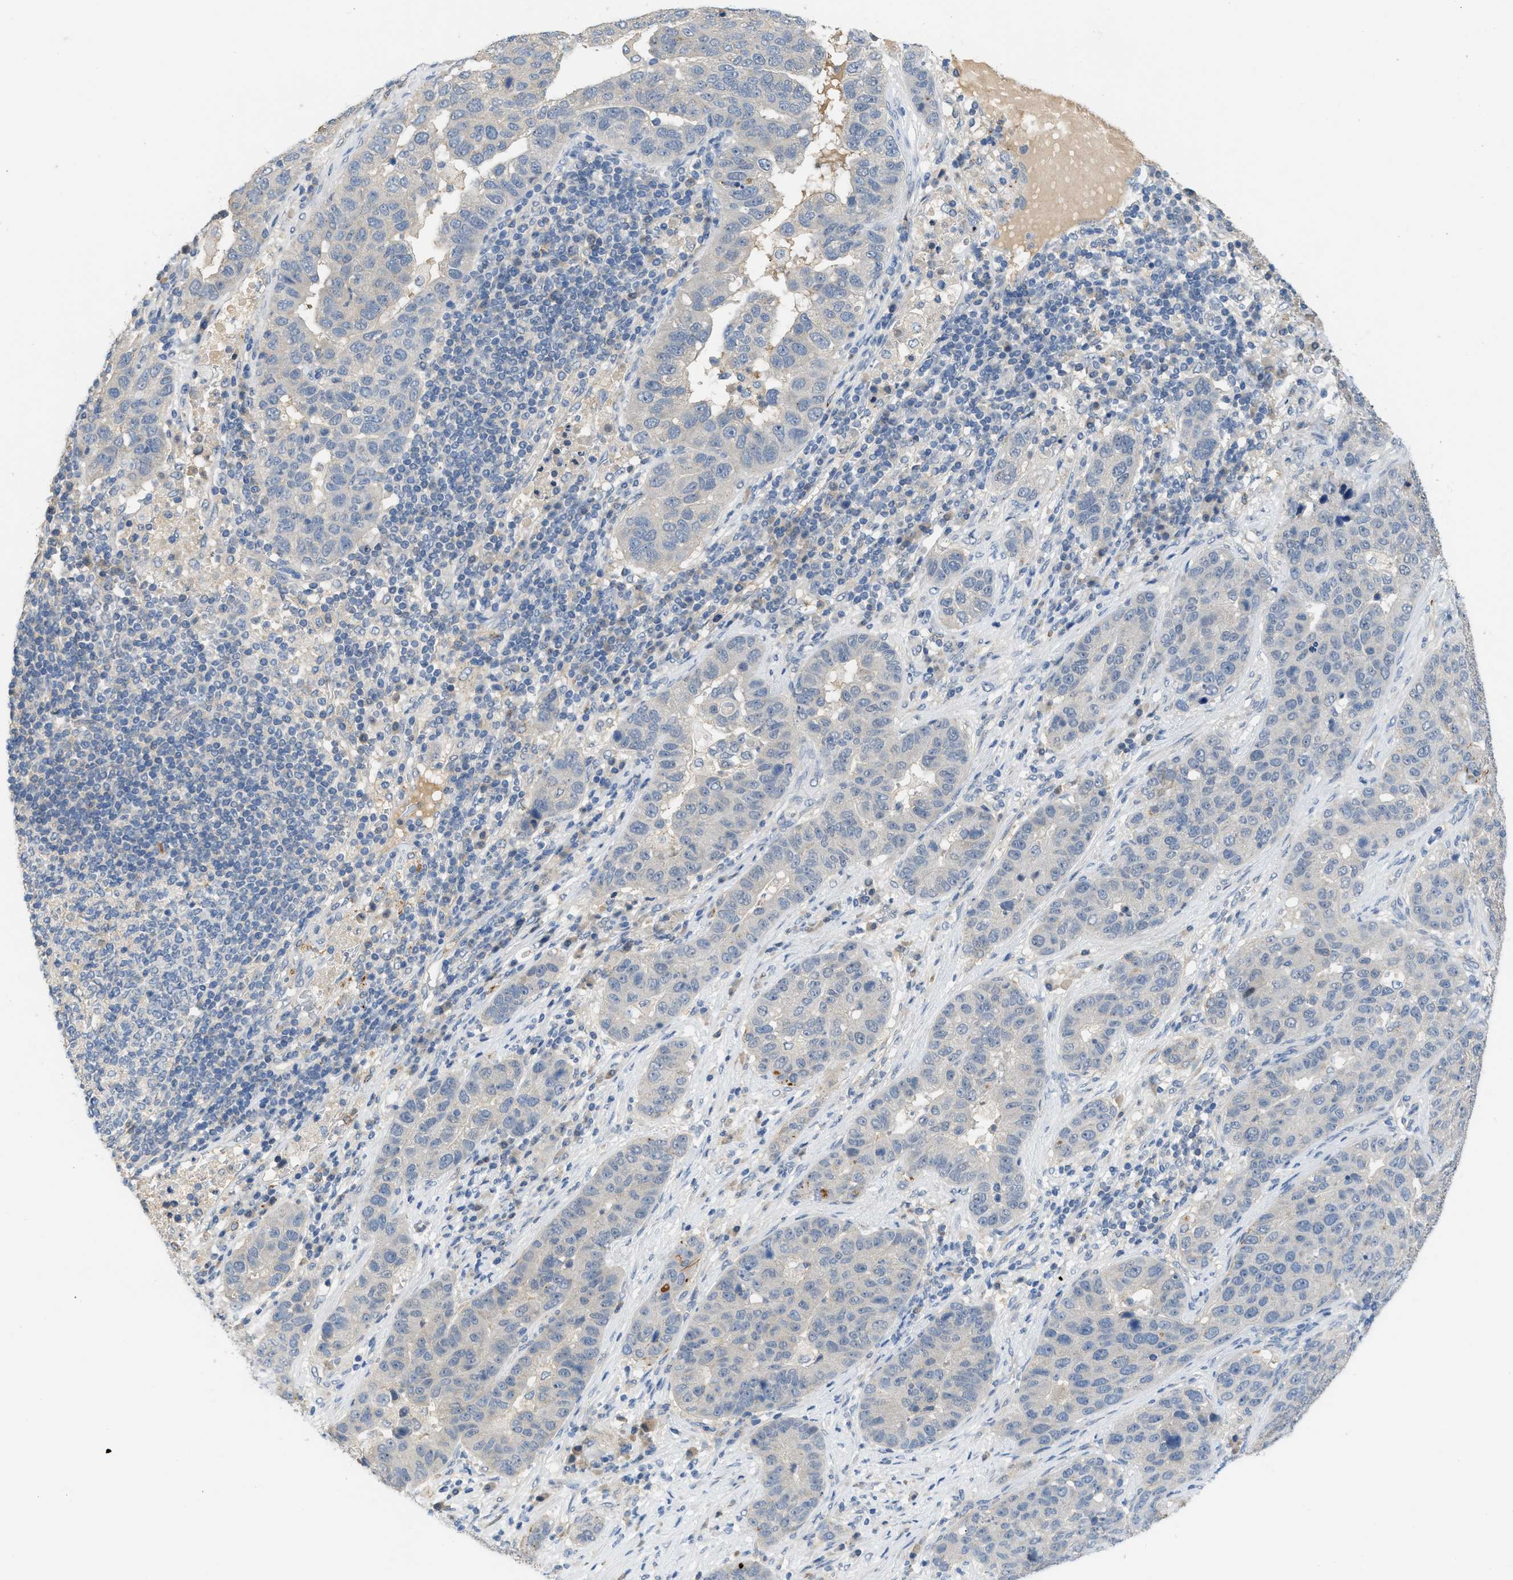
{"staining": {"intensity": "negative", "quantity": "none", "location": "none"}, "tissue": "pancreatic cancer", "cell_type": "Tumor cells", "image_type": "cancer", "snomed": [{"axis": "morphology", "description": "Adenocarcinoma, NOS"}, {"axis": "topography", "description": "Pancreas"}], "caption": "Photomicrograph shows no protein staining in tumor cells of pancreatic adenocarcinoma tissue.", "gene": "RHBDF2", "patient": {"sex": "female", "age": 61}}